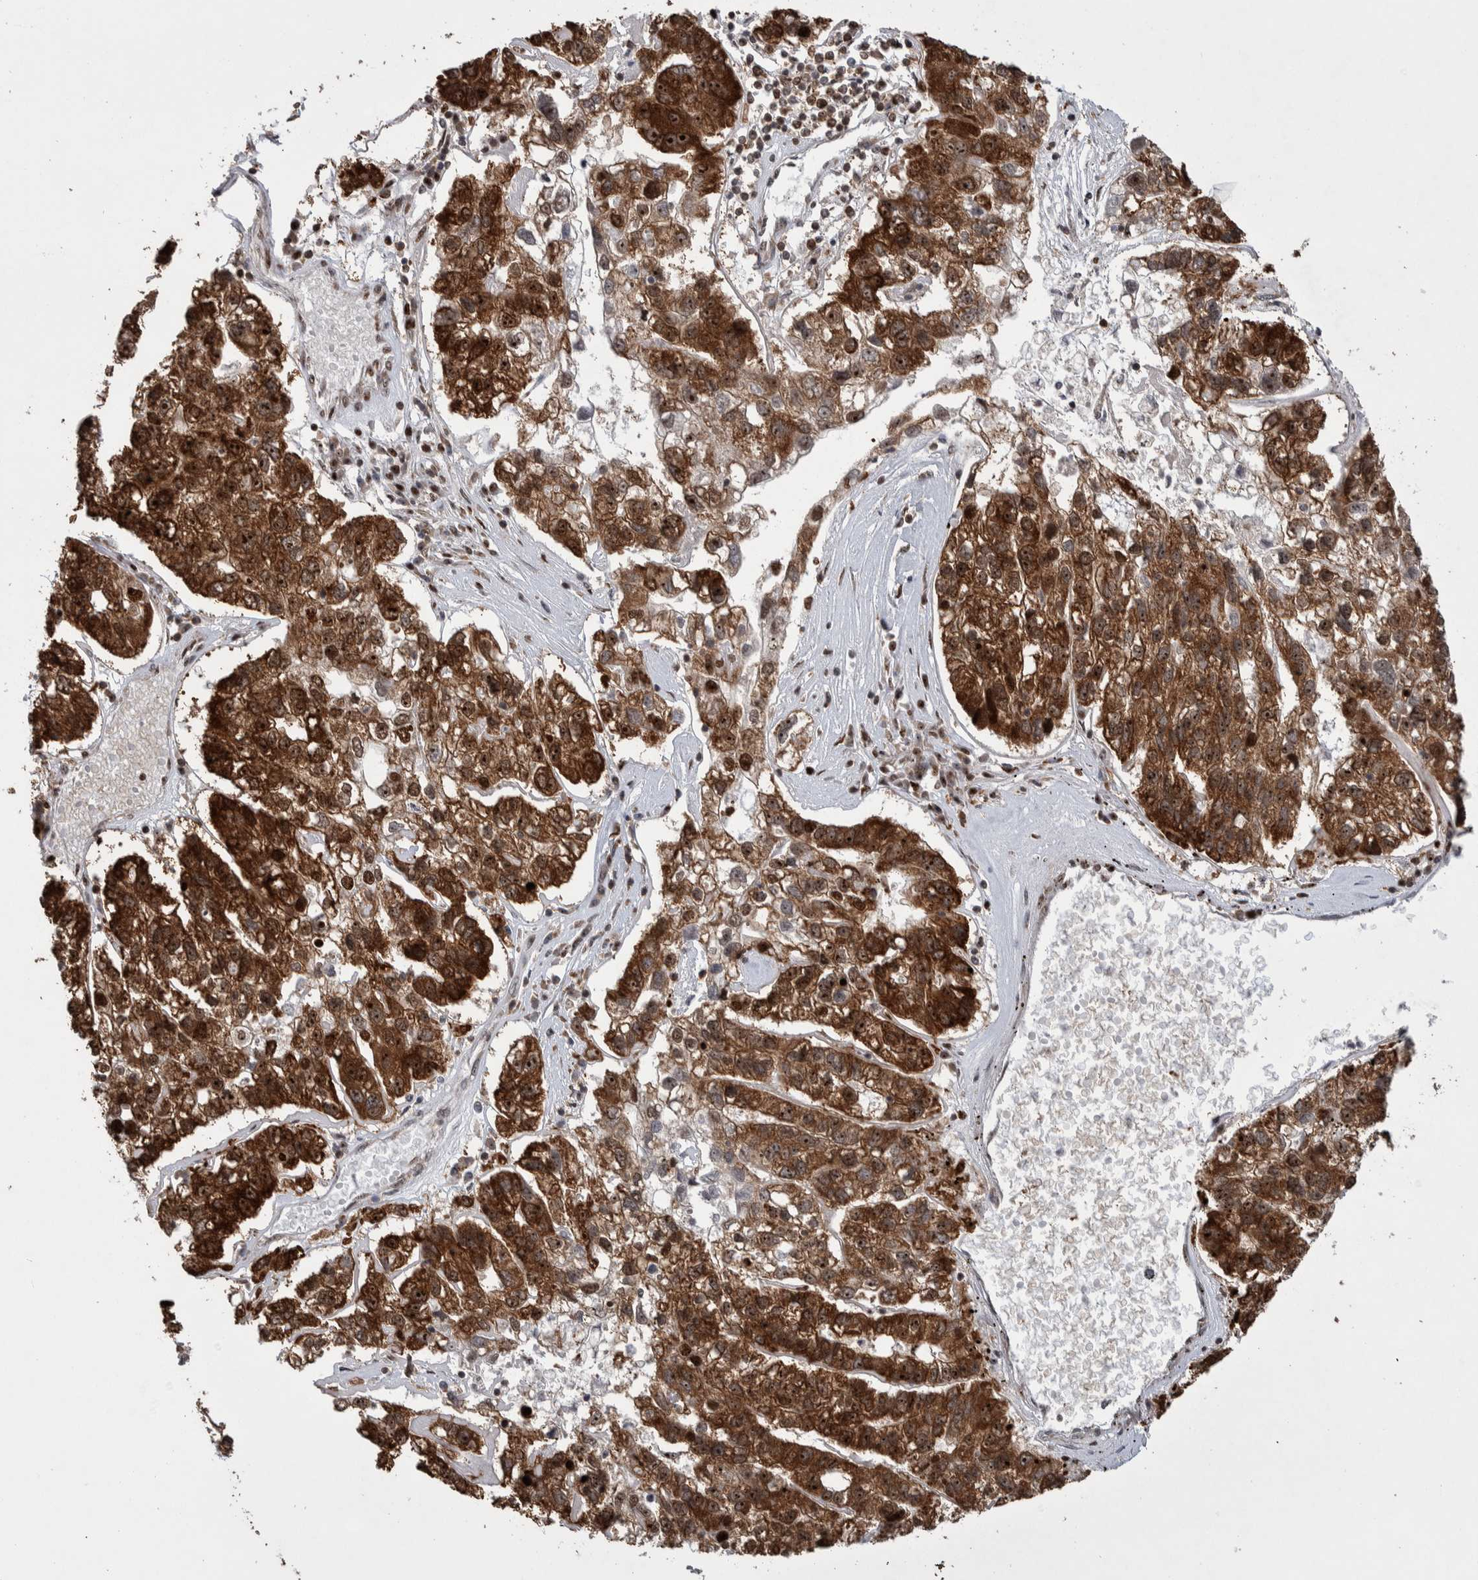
{"staining": {"intensity": "strong", "quantity": ">75%", "location": "cytoplasmic/membranous,nuclear"}, "tissue": "pancreatic cancer", "cell_type": "Tumor cells", "image_type": "cancer", "snomed": [{"axis": "morphology", "description": "Adenocarcinoma, NOS"}, {"axis": "topography", "description": "Pancreas"}], "caption": "Immunohistochemical staining of adenocarcinoma (pancreatic) shows high levels of strong cytoplasmic/membranous and nuclear staining in approximately >75% of tumor cells.", "gene": "NCL", "patient": {"sex": "female", "age": 61}}